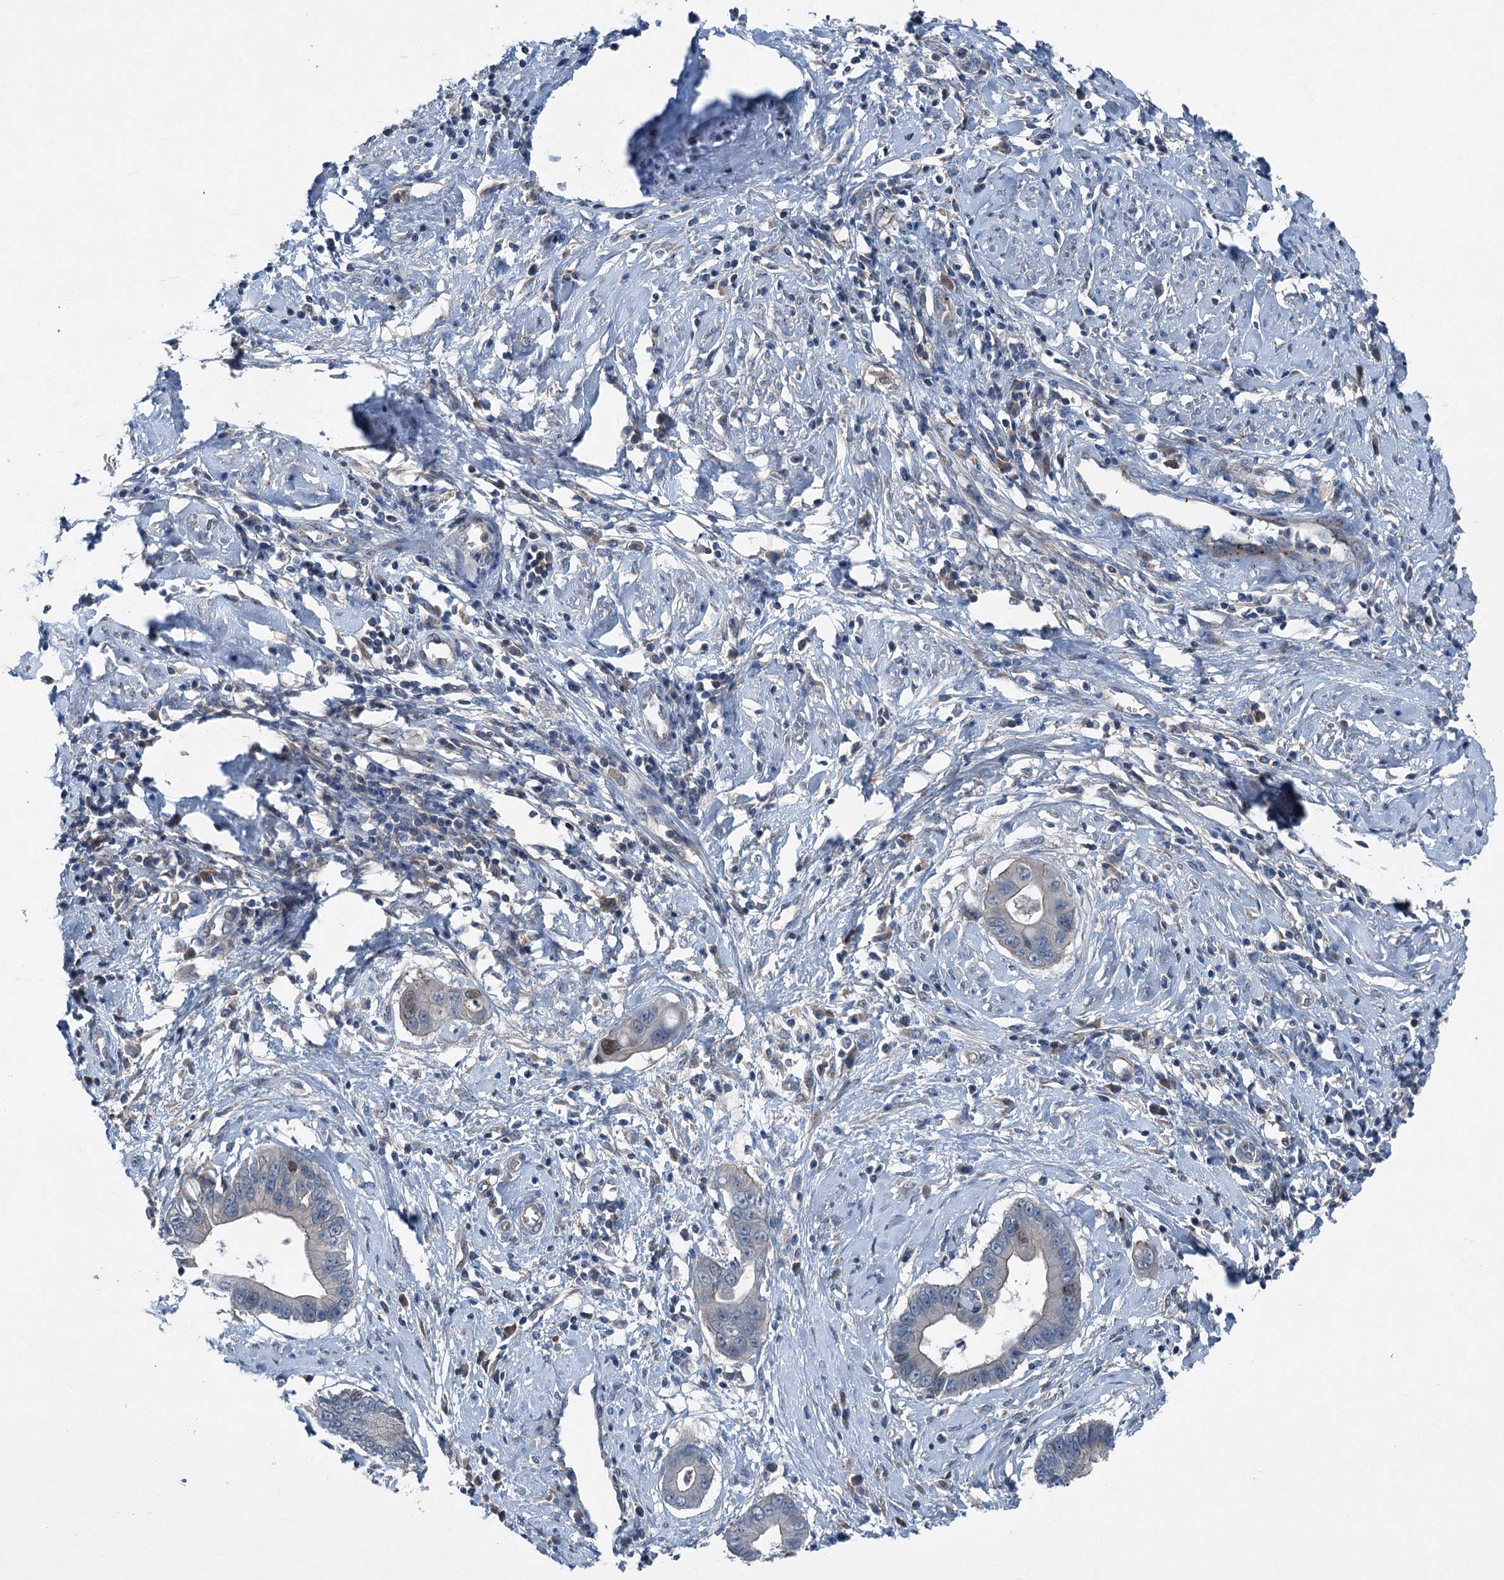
{"staining": {"intensity": "weak", "quantity": "25%-75%", "location": "cytoplasmic/membranous"}, "tissue": "cervical cancer", "cell_type": "Tumor cells", "image_type": "cancer", "snomed": [{"axis": "morphology", "description": "Adenocarcinoma, NOS"}, {"axis": "topography", "description": "Cervix"}], "caption": "A micrograph of cervical cancer (adenocarcinoma) stained for a protein demonstrates weak cytoplasmic/membranous brown staining in tumor cells.", "gene": "SLC2A10", "patient": {"sex": "female", "age": 44}}